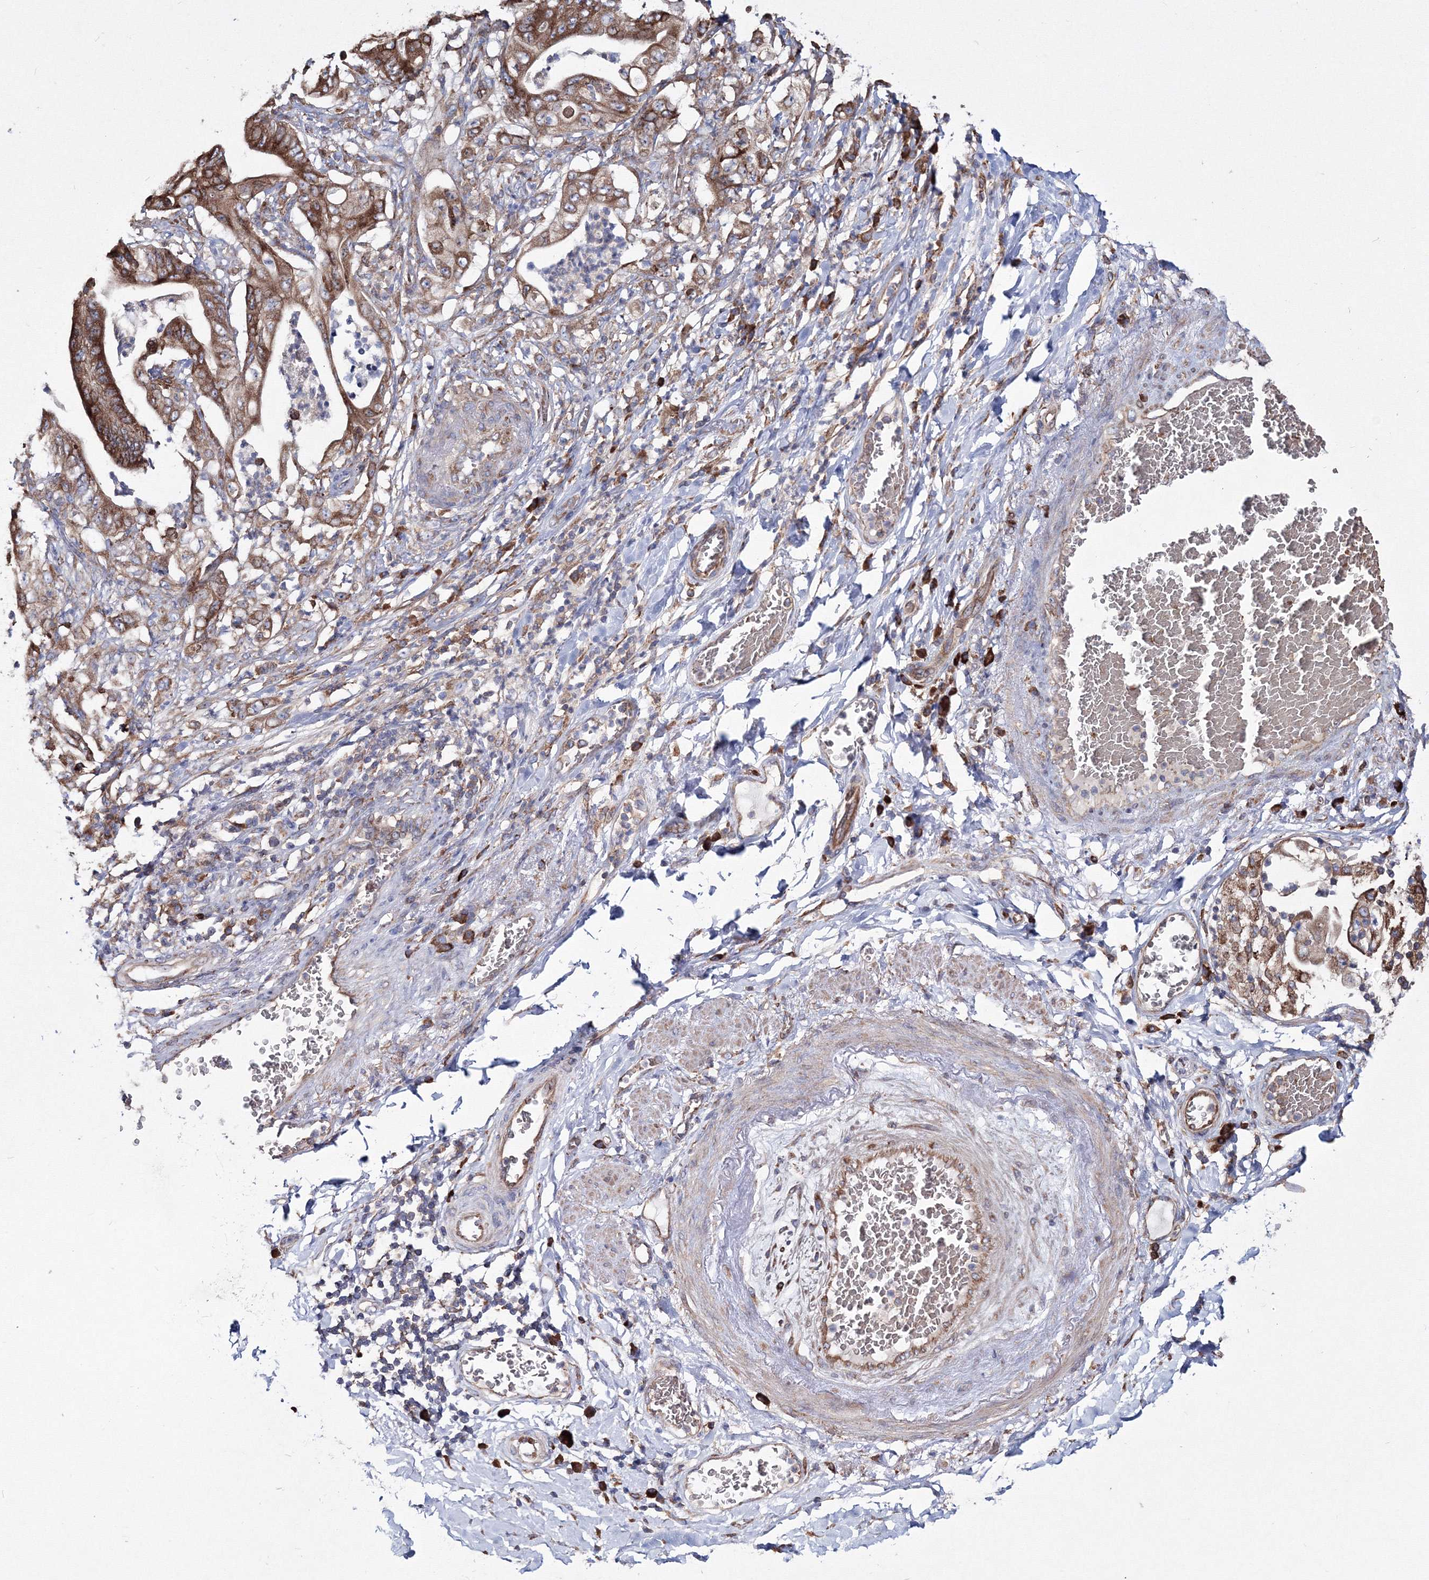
{"staining": {"intensity": "moderate", "quantity": ">75%", "location": "cytoplasmic/membranous"}, "tissue": "stomach cancer", "cell_type": "Tumor cells", "image_type": "cancer", "snomed": [{"axis": "morphology", "description": "Adenocarcinoma, NOS"}, {"axis": "topography", "description": "Stomach"}], "caption": "An immunohistochemistry photomicrograph of neoplastic tissue is shown. Protein staining in brown labels moderate cytoplasmic/membranous positivity in stomach cancer within tumor cells.", "gene": "VPS8", "patient": {"sex": "female", "age": 73}}